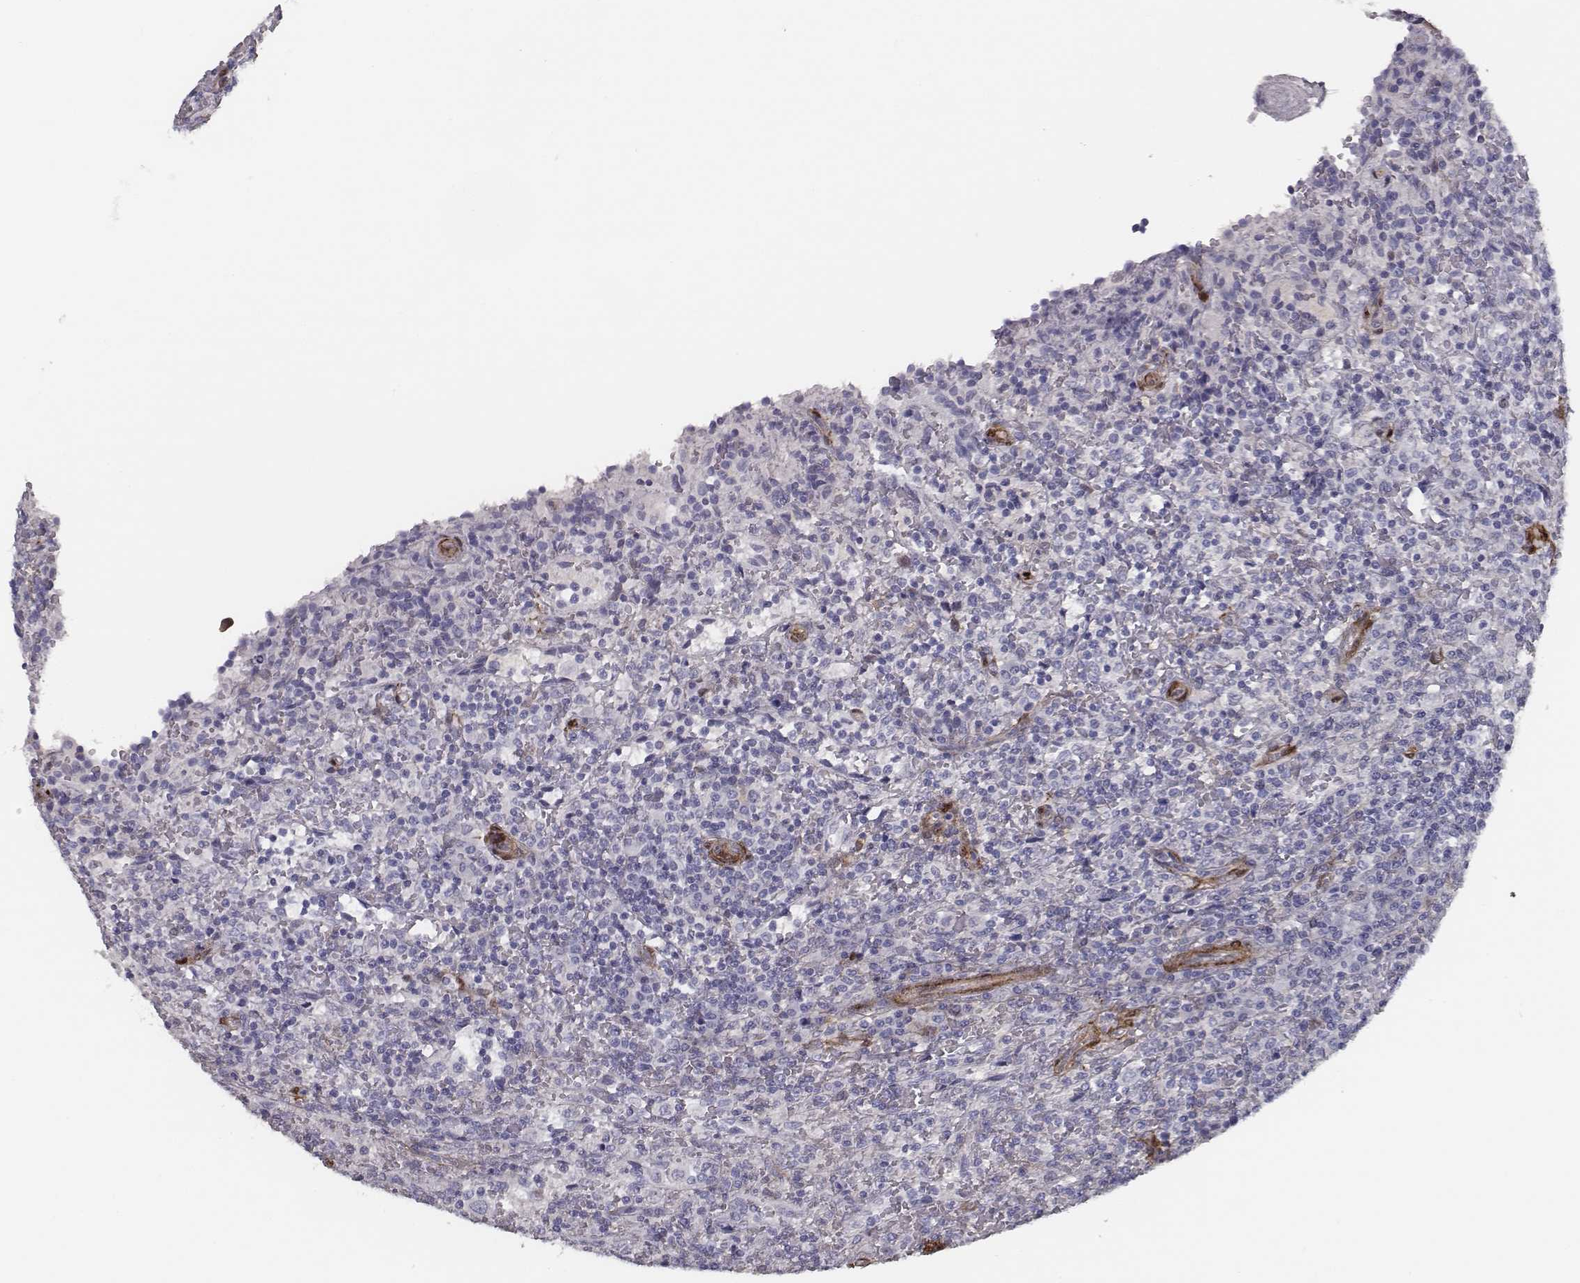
{"staining": {"intensity": "negative", "quantity": "none", "location": "none"}, "tissue": "lymphoma", "cell_type": "Tumor cells", "image_type": "cancer", "snomed": [{"axis": "morphology", "description": "Malignant lymphoma, non-Hodgkin's type, Low grade"}, {"axis": "topography", "description": "Spleen"}], "caption": "Immunohistochemistry image of neoplastic tissue: human lymphoma stained with DAB displays no significant protein positivity in tumor cells.", "gene": "ISYNA1", "patient": {"sex": "male", "age": 62}}